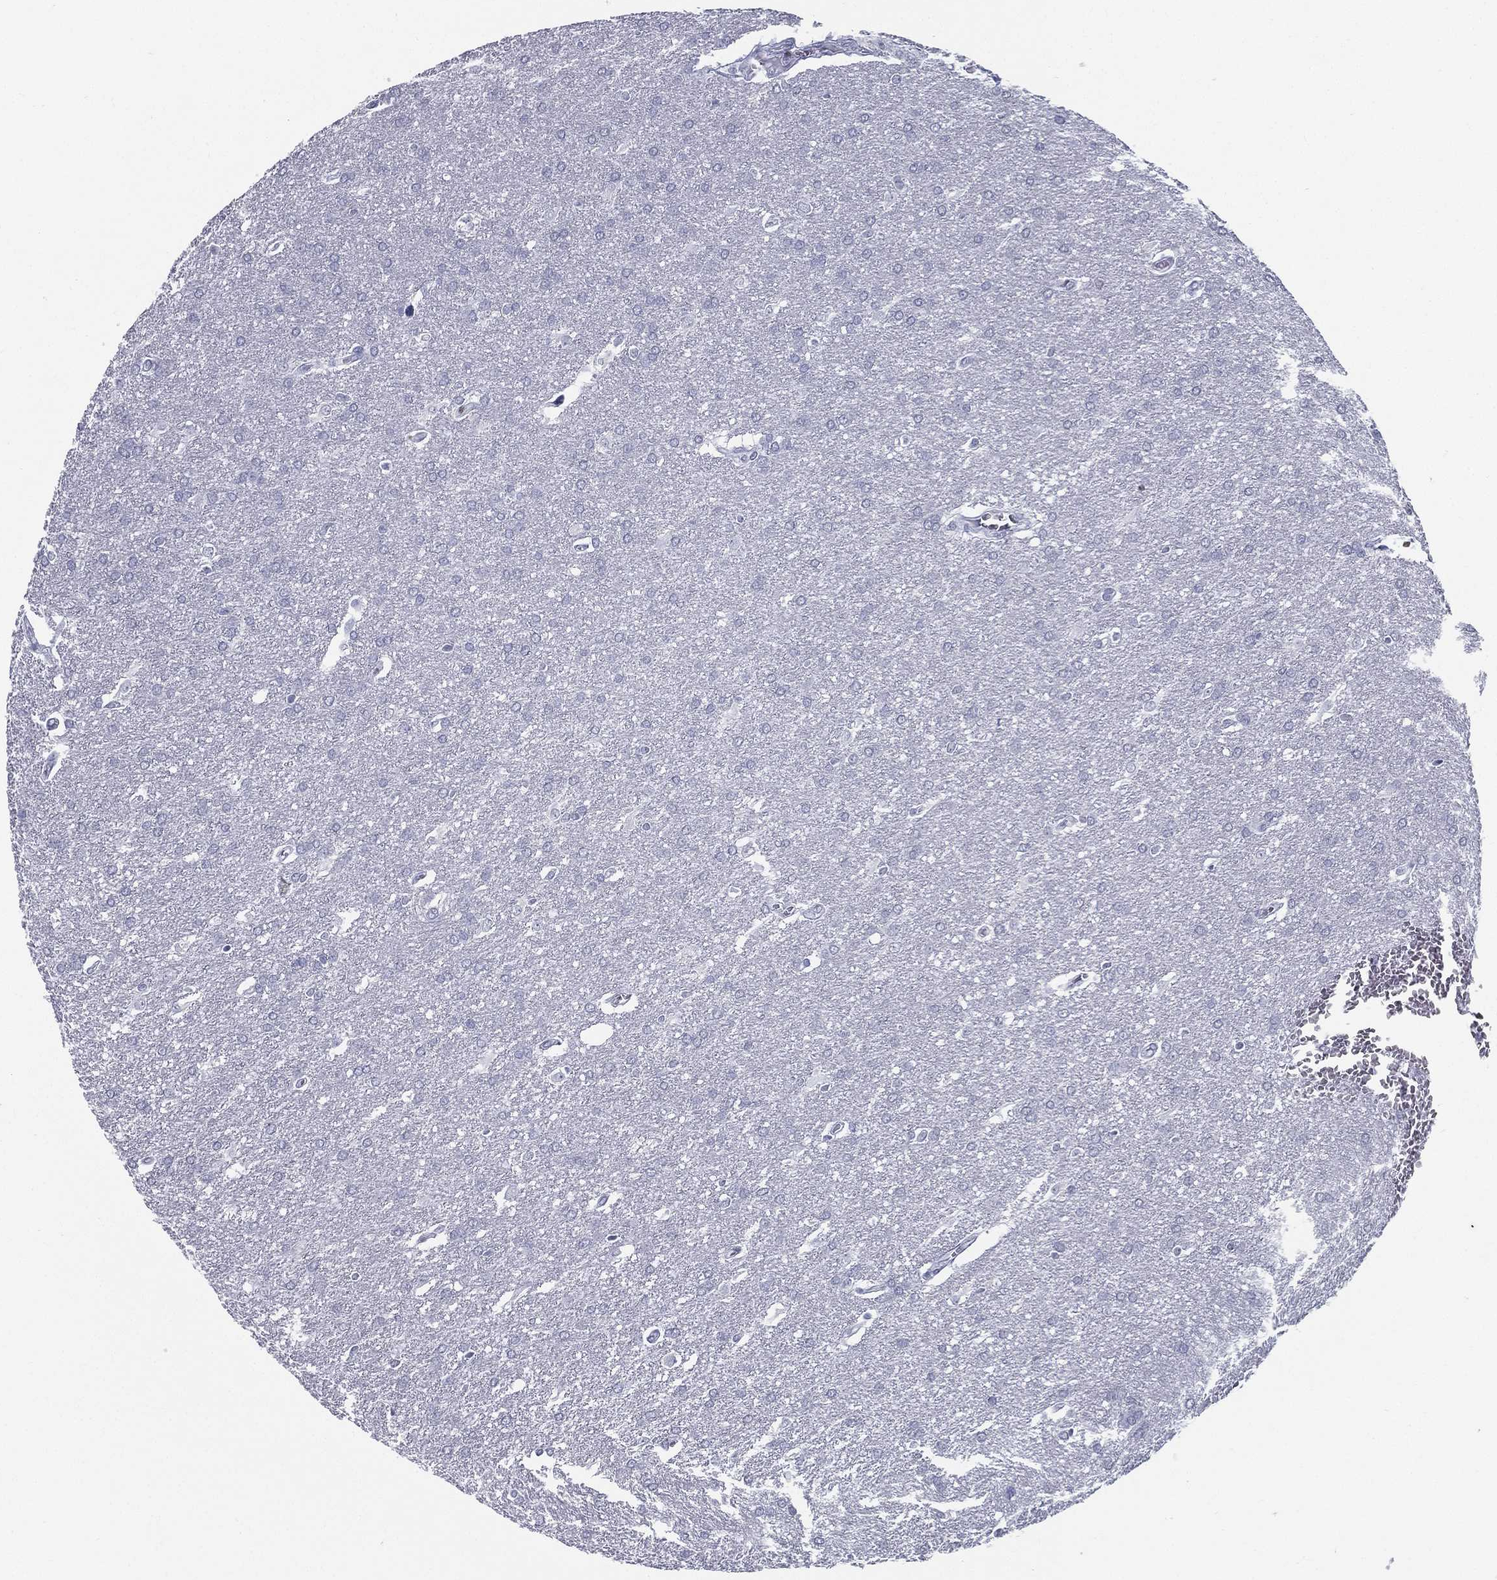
{"staining": {"intensity": "negative", "quantity": "none", "location": "none"}, "tissue": "glioma", "cell_type": "Tumor cells", "image_type": "cancer", "snomed": [{"axis": "morphology", "description": "Glioma, malignant, Low grade"}, {"axis": "topography", "description": "Brain"}], "caption": "IHC photomicrograph of malignant glioma (low-grade) stained for a protein (brown), which displays no staining in tumor cells.", "gene": "PYHIN1", "patient": {"sex": "female", "age": 32}}